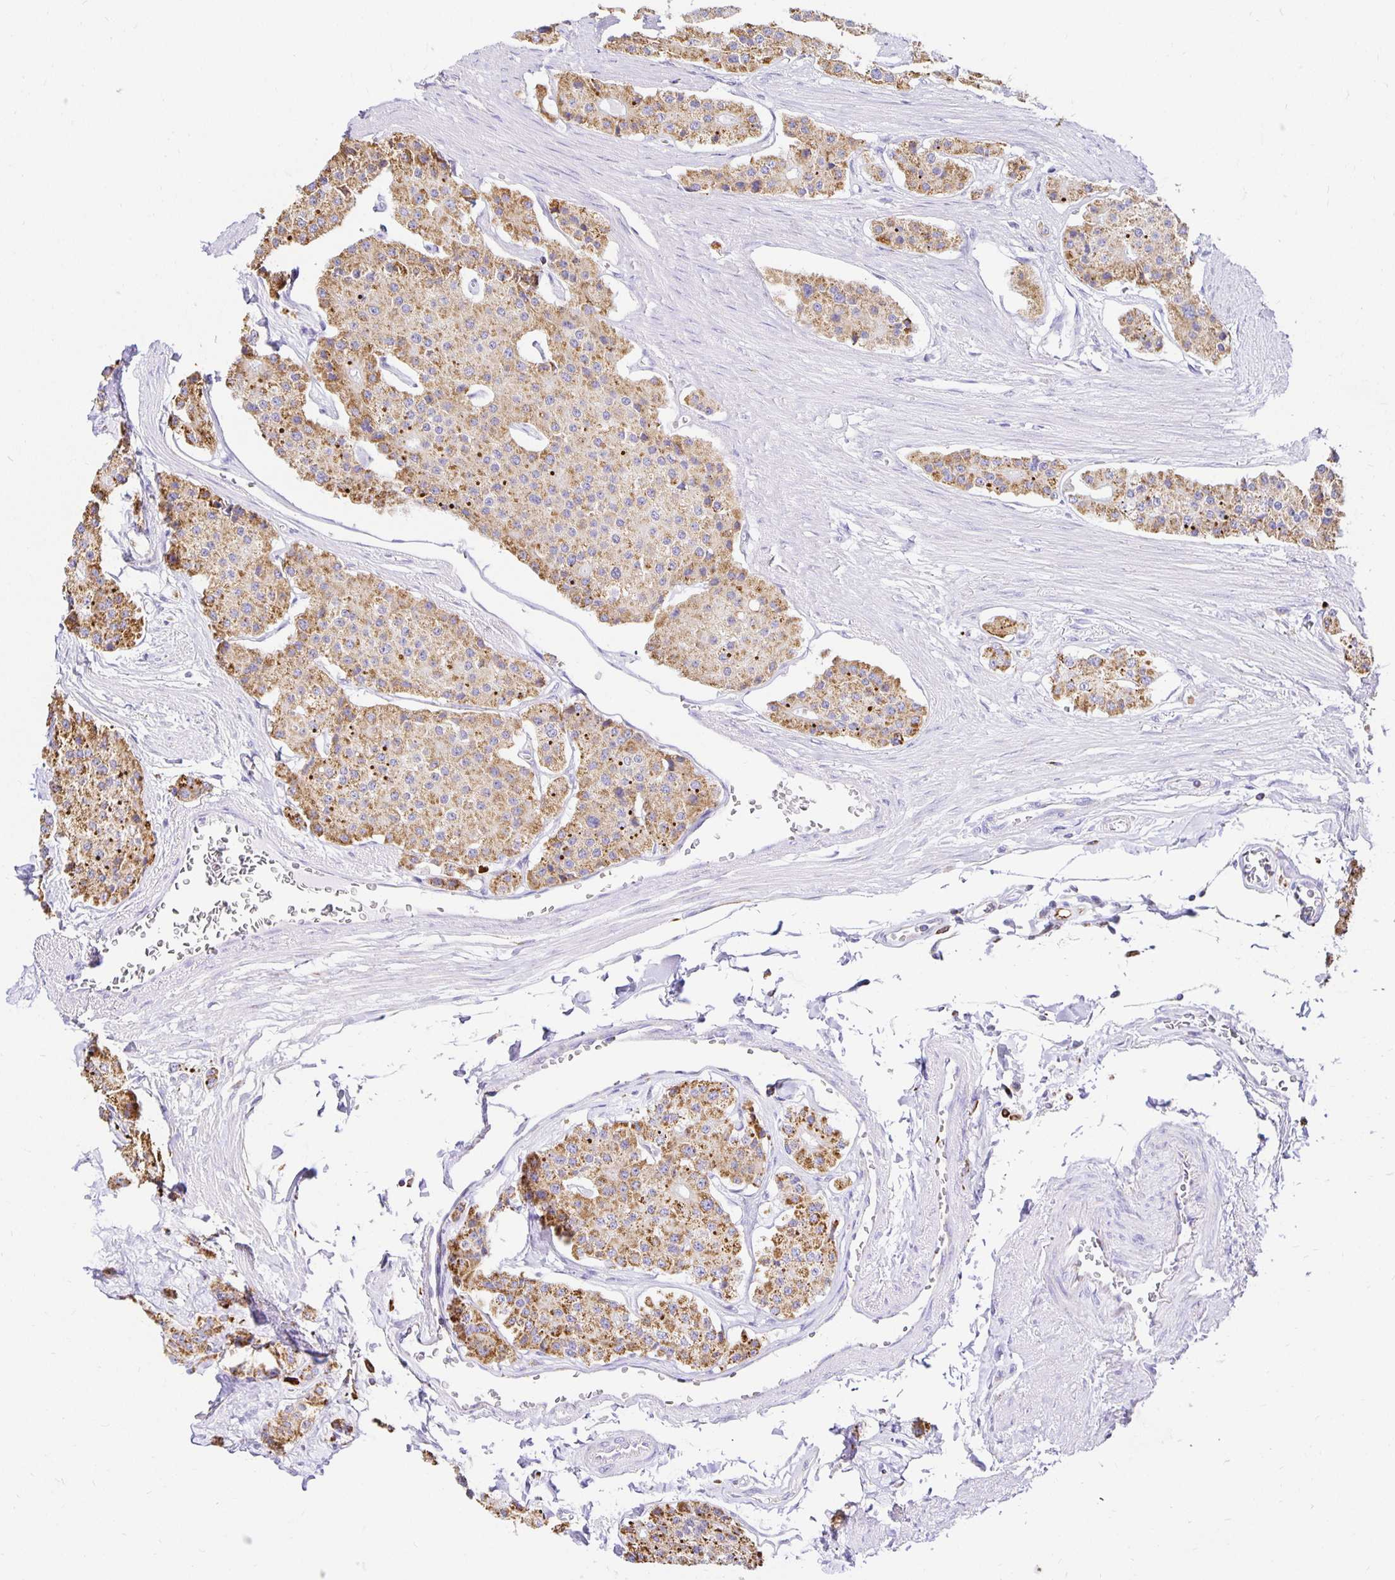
{"staining": {"intensity": "moderate", "quantity": ">75%", "location": "cytoplasmic/membranous"}, "tissue": "carcinoid", "cell_type": "Tumor cells", "image_type": "cancer", "snomed": [{"axis": "morphology", "description": "Carcinoid, malignant, NOS"}, {"axis": "topography", "description": "Small intestine"}], "caption": "Brown immunohistochemical staining in human malignant carcinoid demonstrates moderate cytoplasmic/membranous staining in about >75% of tumor cells. The staining was performed using DAB, with brown indicating positive protein expression. Nuclei are stained blue with hematoxylin.", "gene": "PLAAT2", "patient": {"sex": "female", "age": 65}}